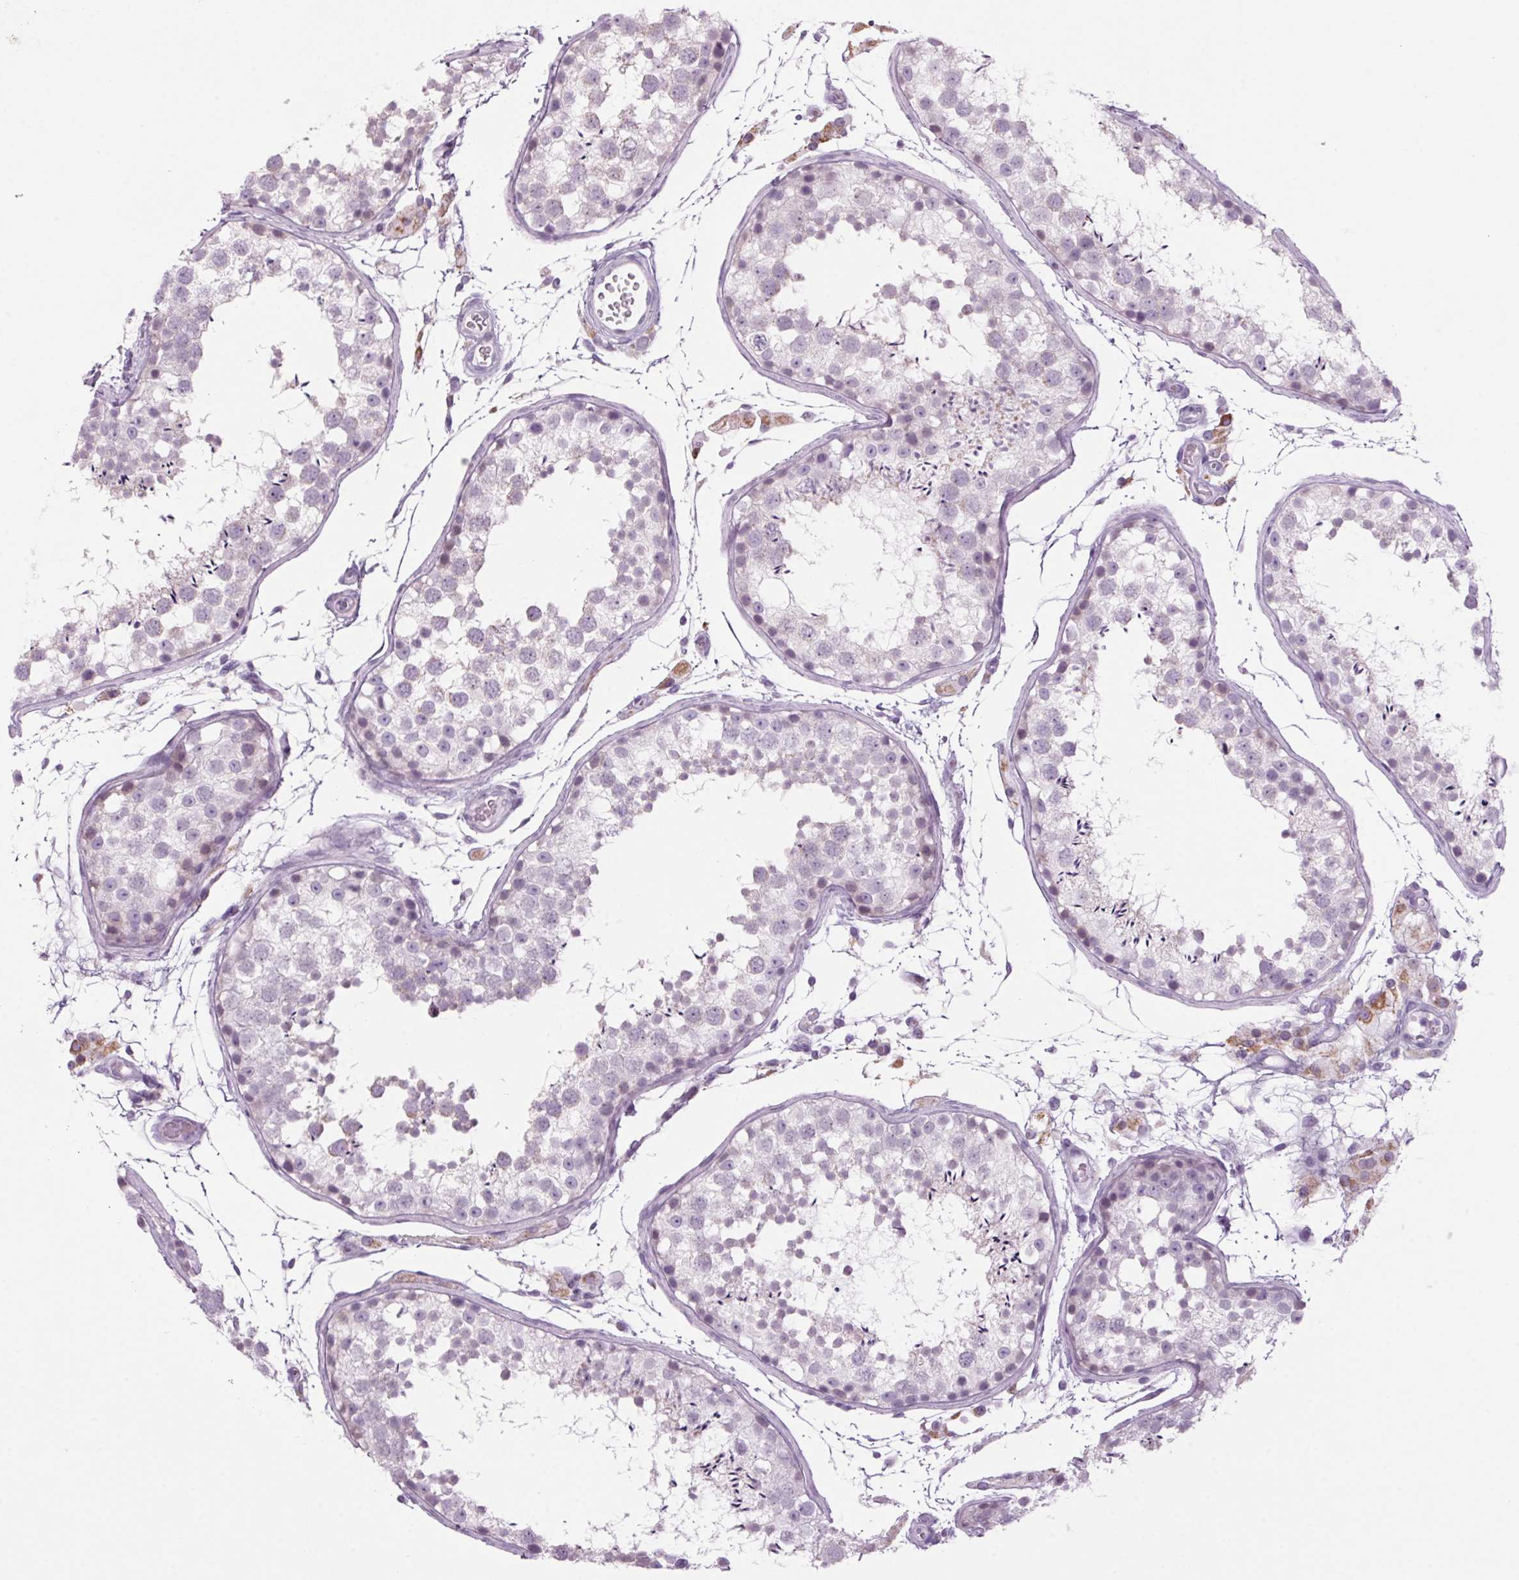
{"staining": {"intensity": "negative", "quantity": "none", "location": "none"}, "tissue": "testis", "cell_type": "Cells in seminiferous ducts", "image_type": "normal", "snomed": [{"axis": "morphology", "description": "Normal tissue, NOS"}, {"axis": "topography", "description": "Testis"}], "caption": "Cells in seminiferous ducts show no significant protein staining in benign testis. (Brightfield microscopy of DAB immunohistochemistry (IHC) at high magnification).", "gene": "PPP1R1A", "patient": {"sex": "male", "age": 29}}